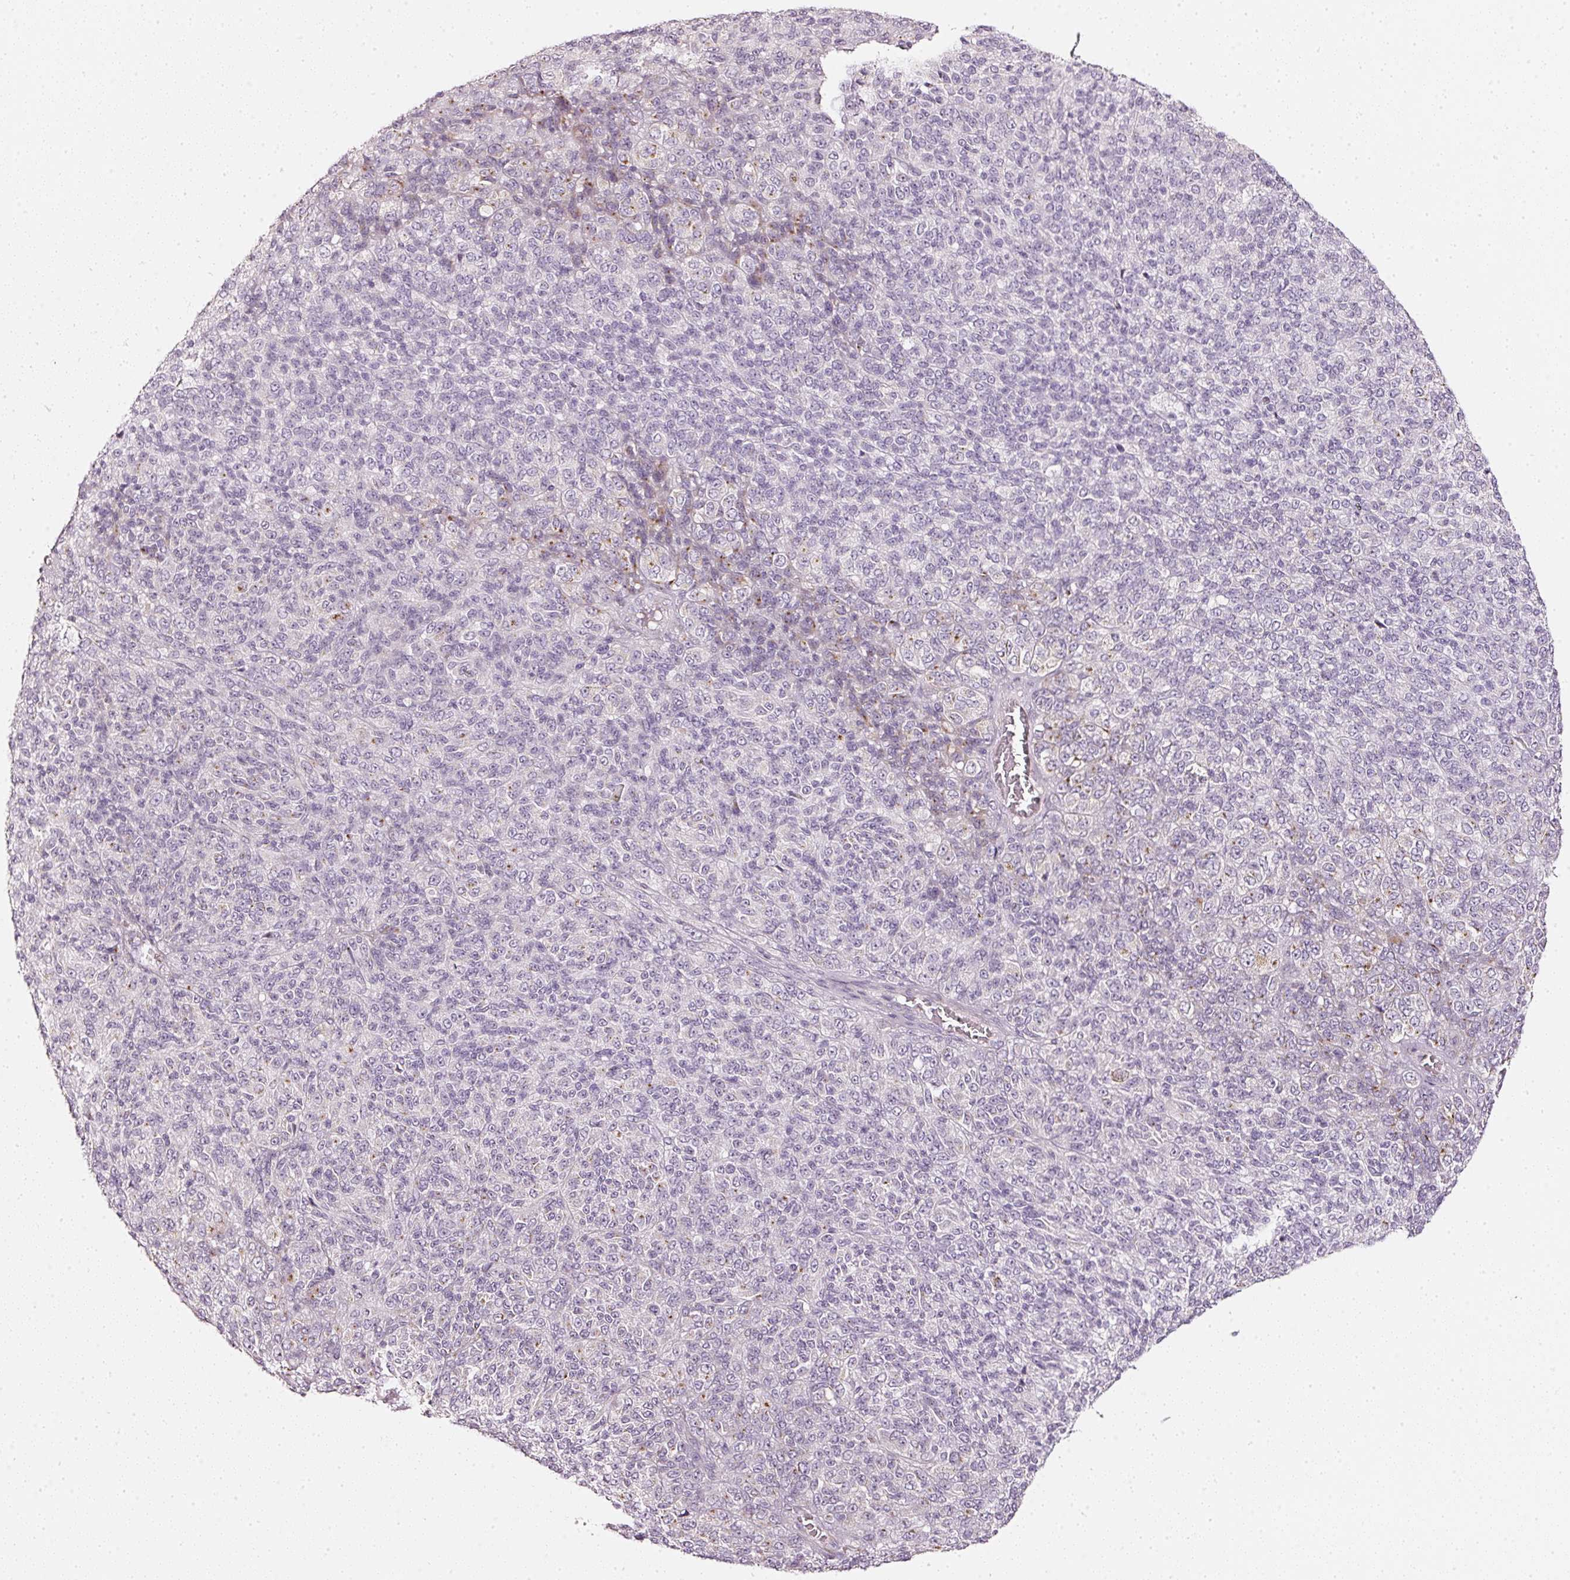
{"staining": {"intensity": "negative", "quantity": "none", "location": "none"}, "tissue": "melanoma", "cell_type": "Tumor cells", "image_type": "cancer", "snomed": [{"axis": "morphology", "description": "Malignant melanoma, Metastatic site"}, {"axis": "topography", "description": "Brain"}], "caption": "An IHC micrograph of malignant melanoma (metastatic site) is shown. There is no staining in tumor cells of malignant melanoma (metastatic site).", "gene": "SDF4", "patient": {"sex": "female", "age": 56}}